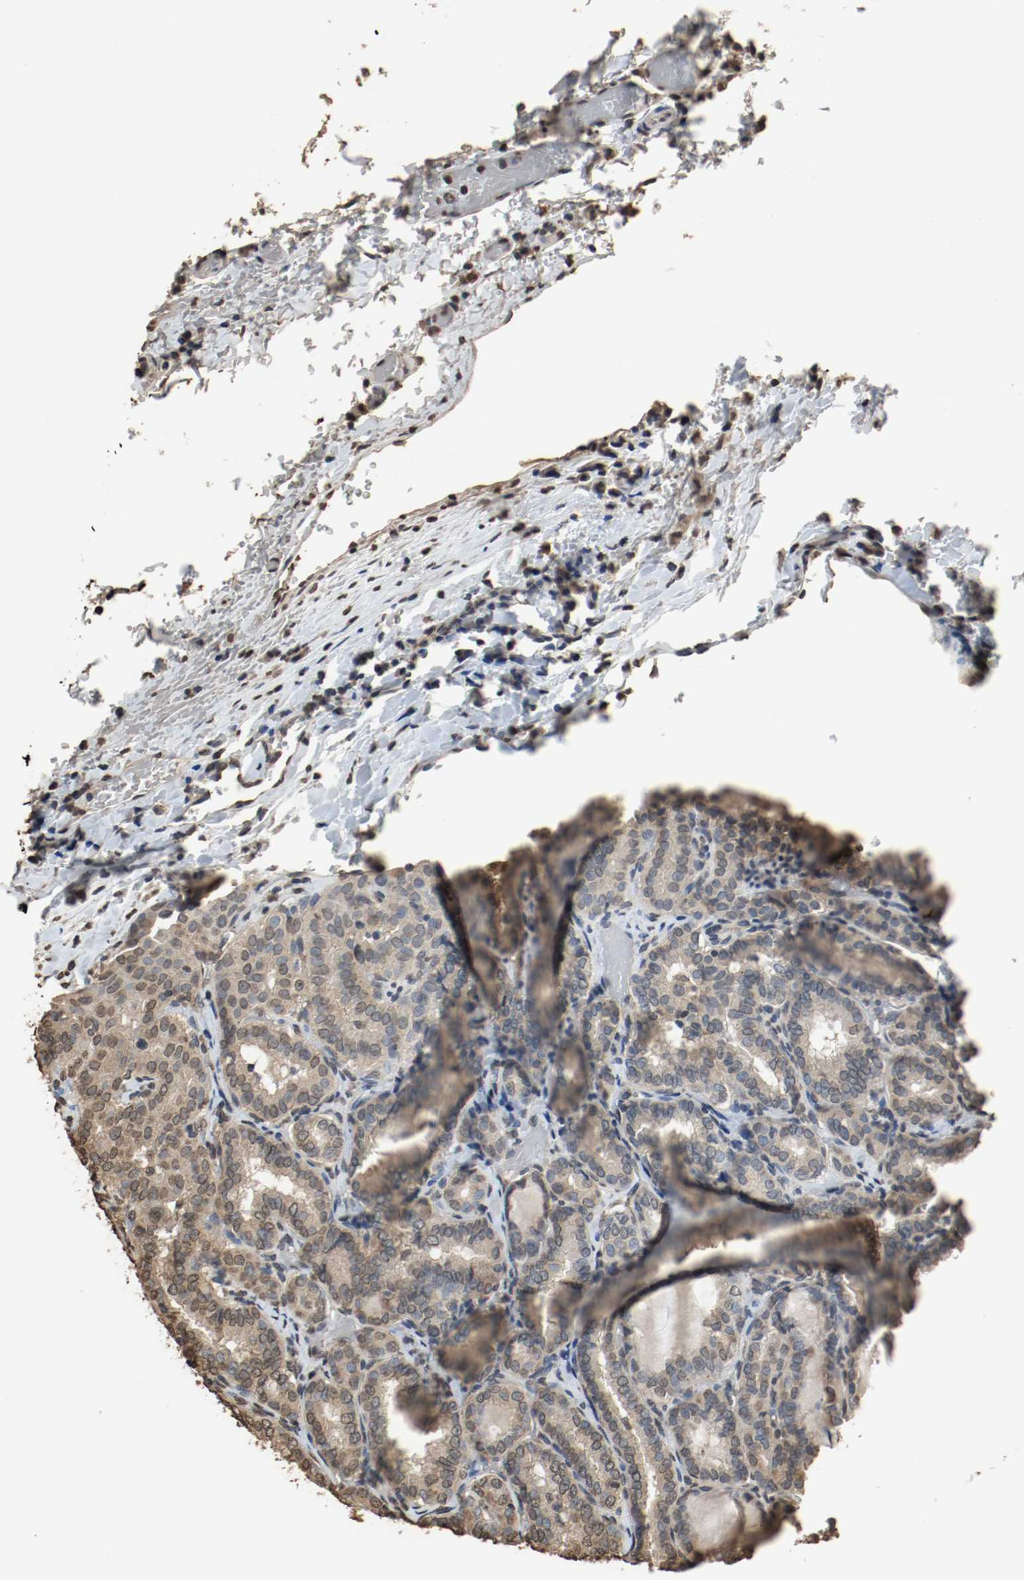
{"staining": {"intensity": "weak", "quantity": ">75%", "location": "cytoplasmic/membranous"}, "tissue": "thyroid cancer", "cell_type": "Tumor cells", "image_type": "cancer", "snomed": [{"axis": "morphology", "description": "Papillary adenocarcinoma, NOS"}, {"axis": "topography", "description": "Thyroid gland"}], "caption": "Immunohistochemical staining of thyroid cancer (papillary adenocarcinoma) demonstrates low levels of weak cytoplasmic/membranous staining in about >75% of tumor cells.", "gene": "RTN4", "patient": {"sex": "female", "age": 30}}